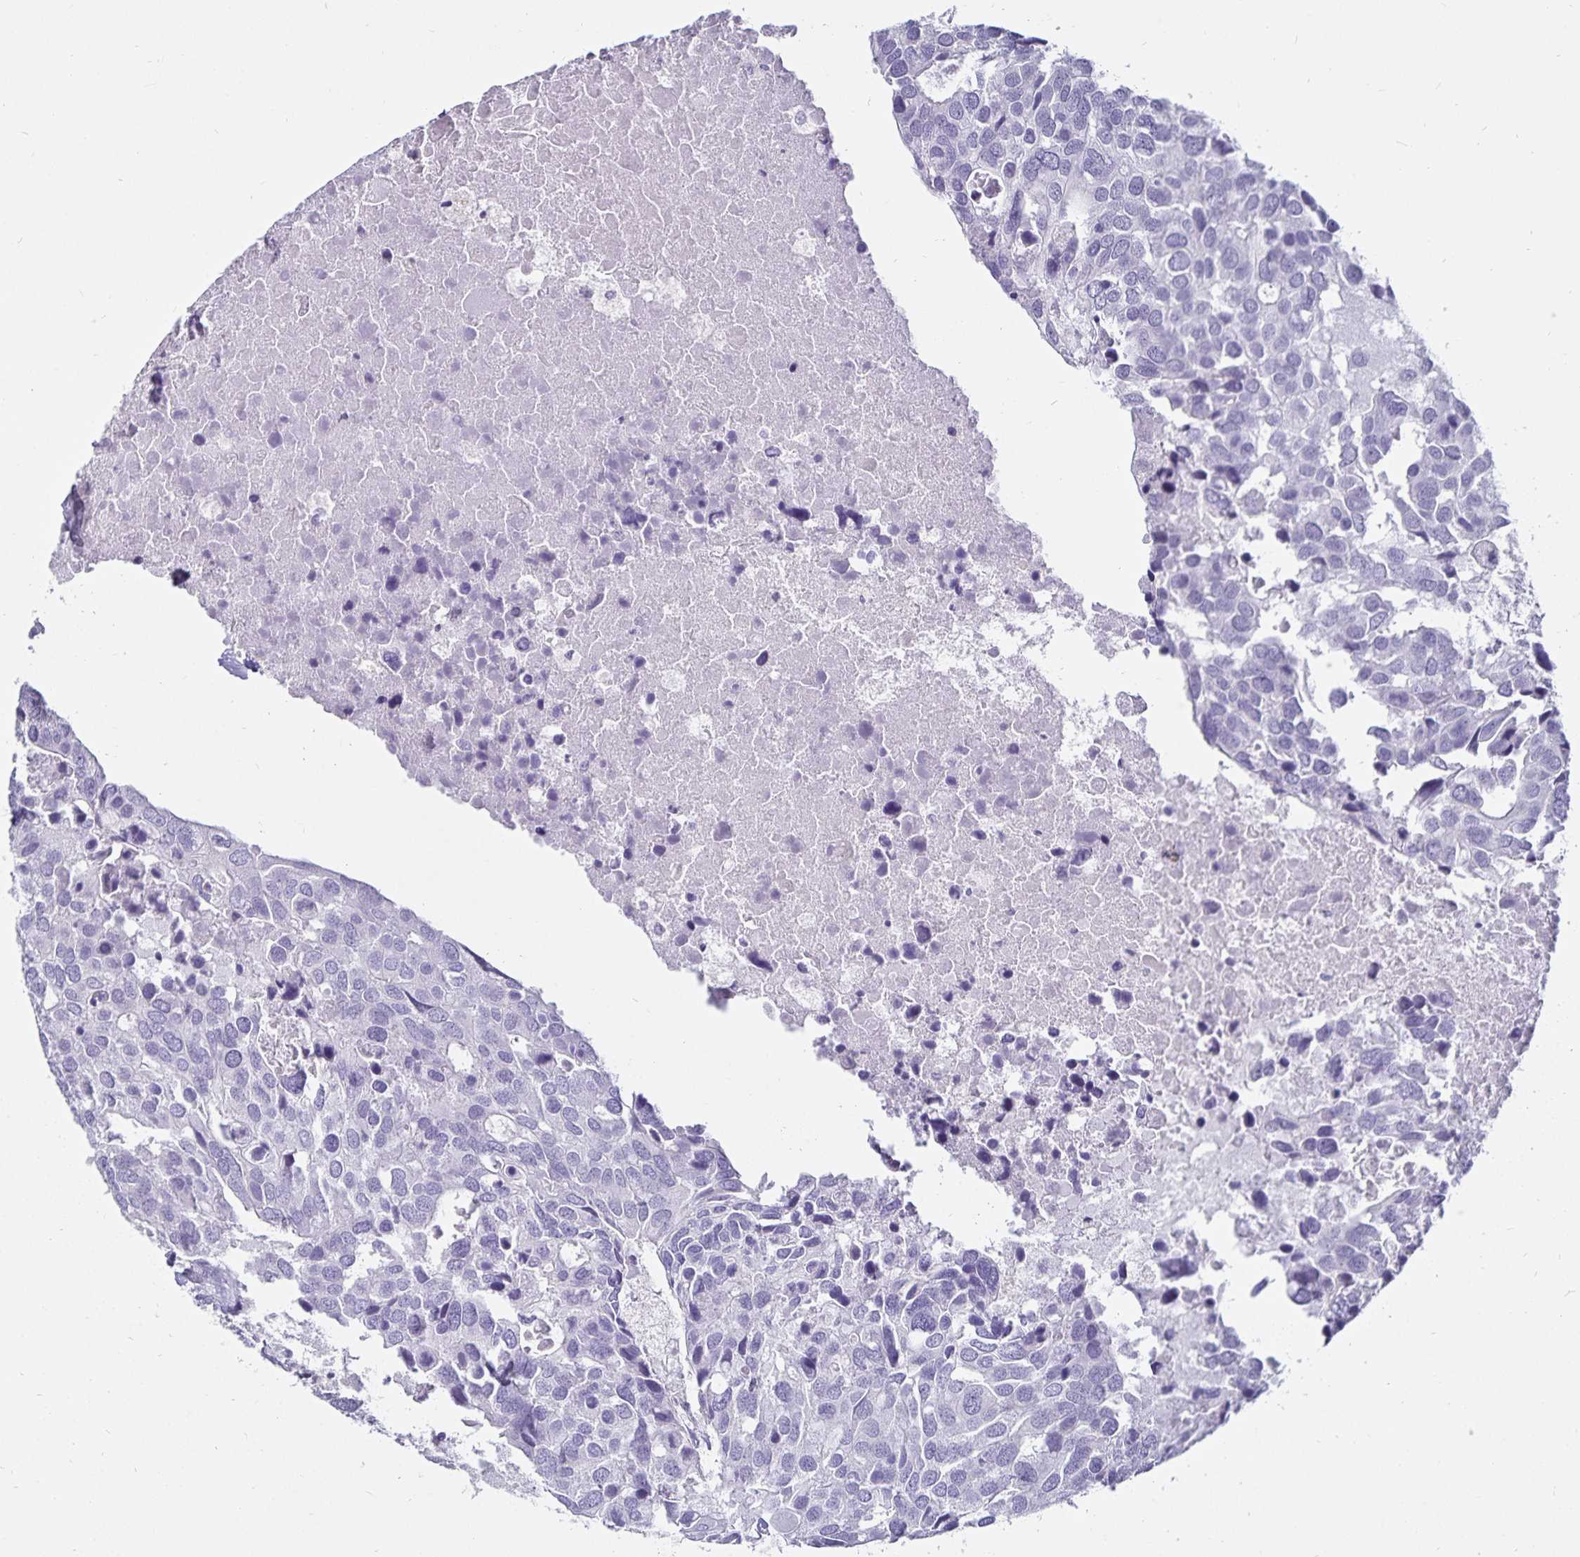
{"staining": {"intensity": "negative", "quantity": "none", "location": "none"}, "tissue": "breast cancer", "cell_type": "Tumor cells", "image_type": "cancer", "snomed": [{"axis": "morphology", "description": "Duct carcinoma"}, {"axis": "topography", "description": "Breast"}], "caption": "Immunohistochemistry of human breast cancer (infiltrating ductal carcinoma) exhibits no positivity in tumor cells.", "gene": "DEFA6", "patient": {"sex": "female", "age": 83}}